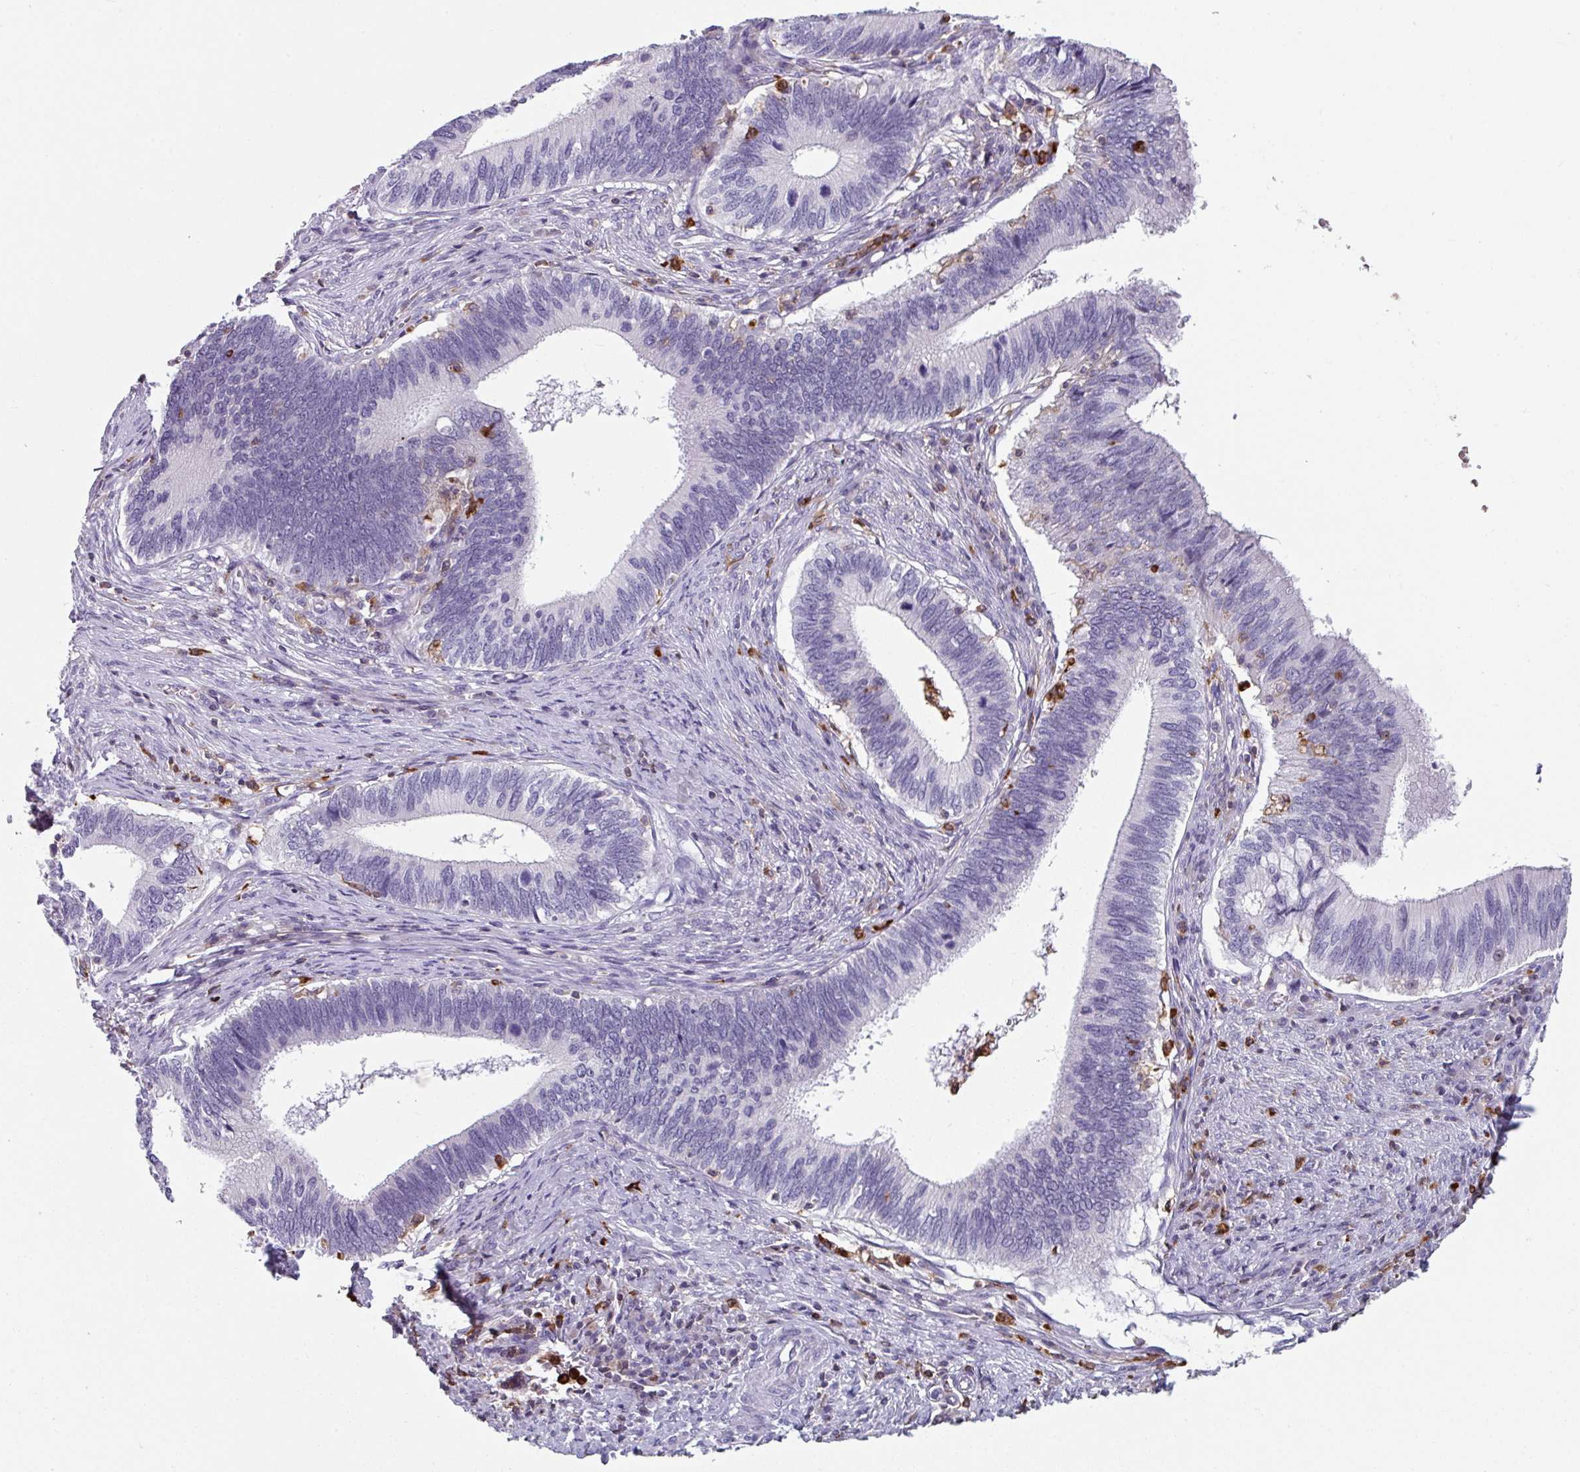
{"staining": {"intensity": "negative", "quantity": "none", "location": "none"}, "tissue": "cervical cancer", "cell_type": "Tumor cells", "image_type": "cancer", "snomed": [{"axis": "morphology", "description": "Adenocarcinoma, NOS"}, {"axis": "topography", "description": "Cervix"}], "caption": "A high-resolution micrograph shows immunohistochemistry staining of cervical cancer (adenocarcinoma), which shows no significant staining in tumor cells.", "gene": "EXOSC5", "patient": {"sex": "female", "age": 42}}